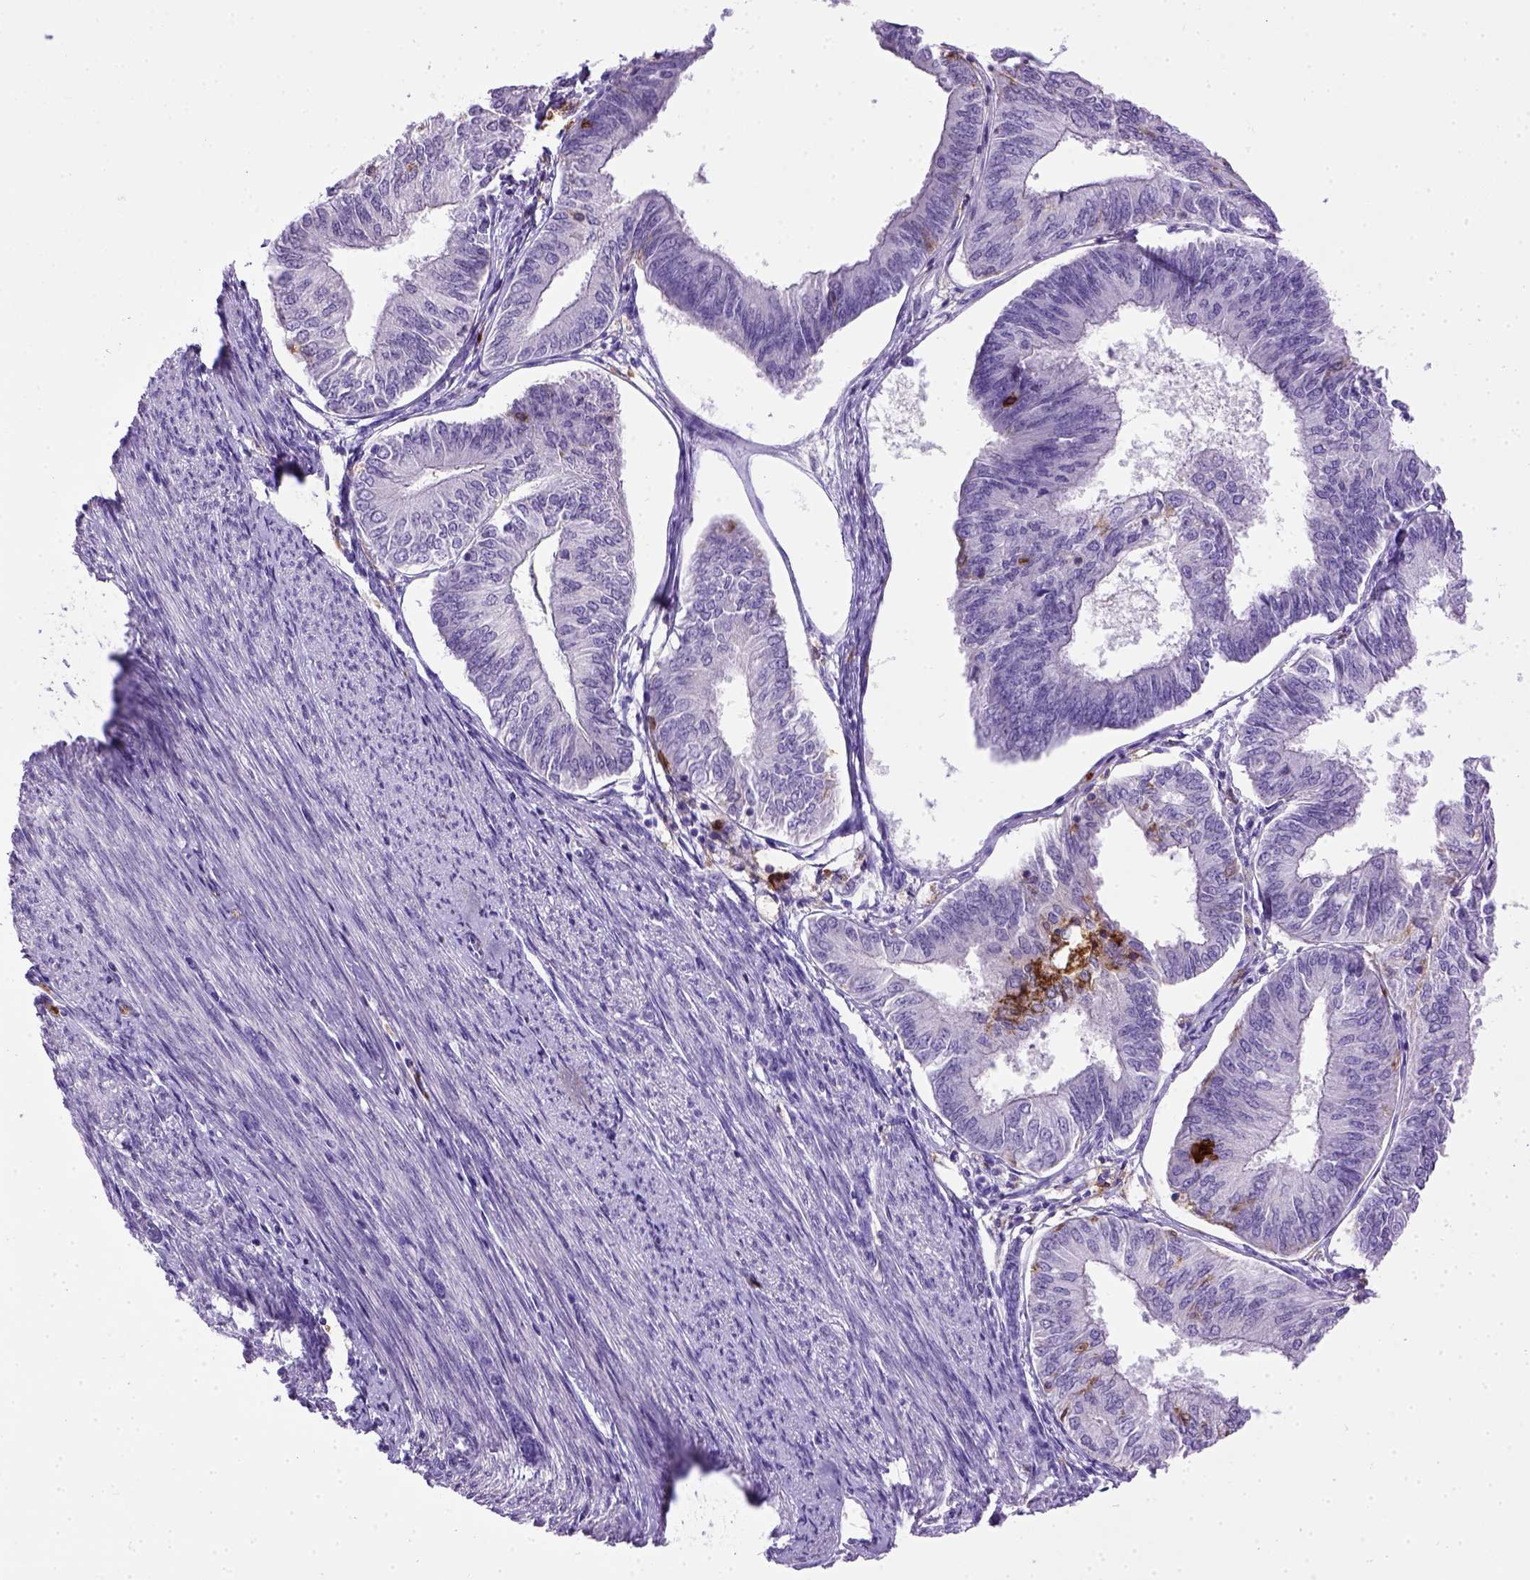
{"staining": {"intensity": "negative", "quantity": "none", "location": "none"}, "tissue": "endometrial cancer", "cell_type": "Tumor cells", "image_type": "cancer", "snomed": [{"axis": "morphology", "description": "Adenocarcinoma, NOS"}, {"axis": "topography", "description": "Endometrium"}], "caption": "Tumor cells are negative for brown protein staining in endometrial cancer.", "gene": "ITGAX", "patient": {"sex": "female", "age": 58}}